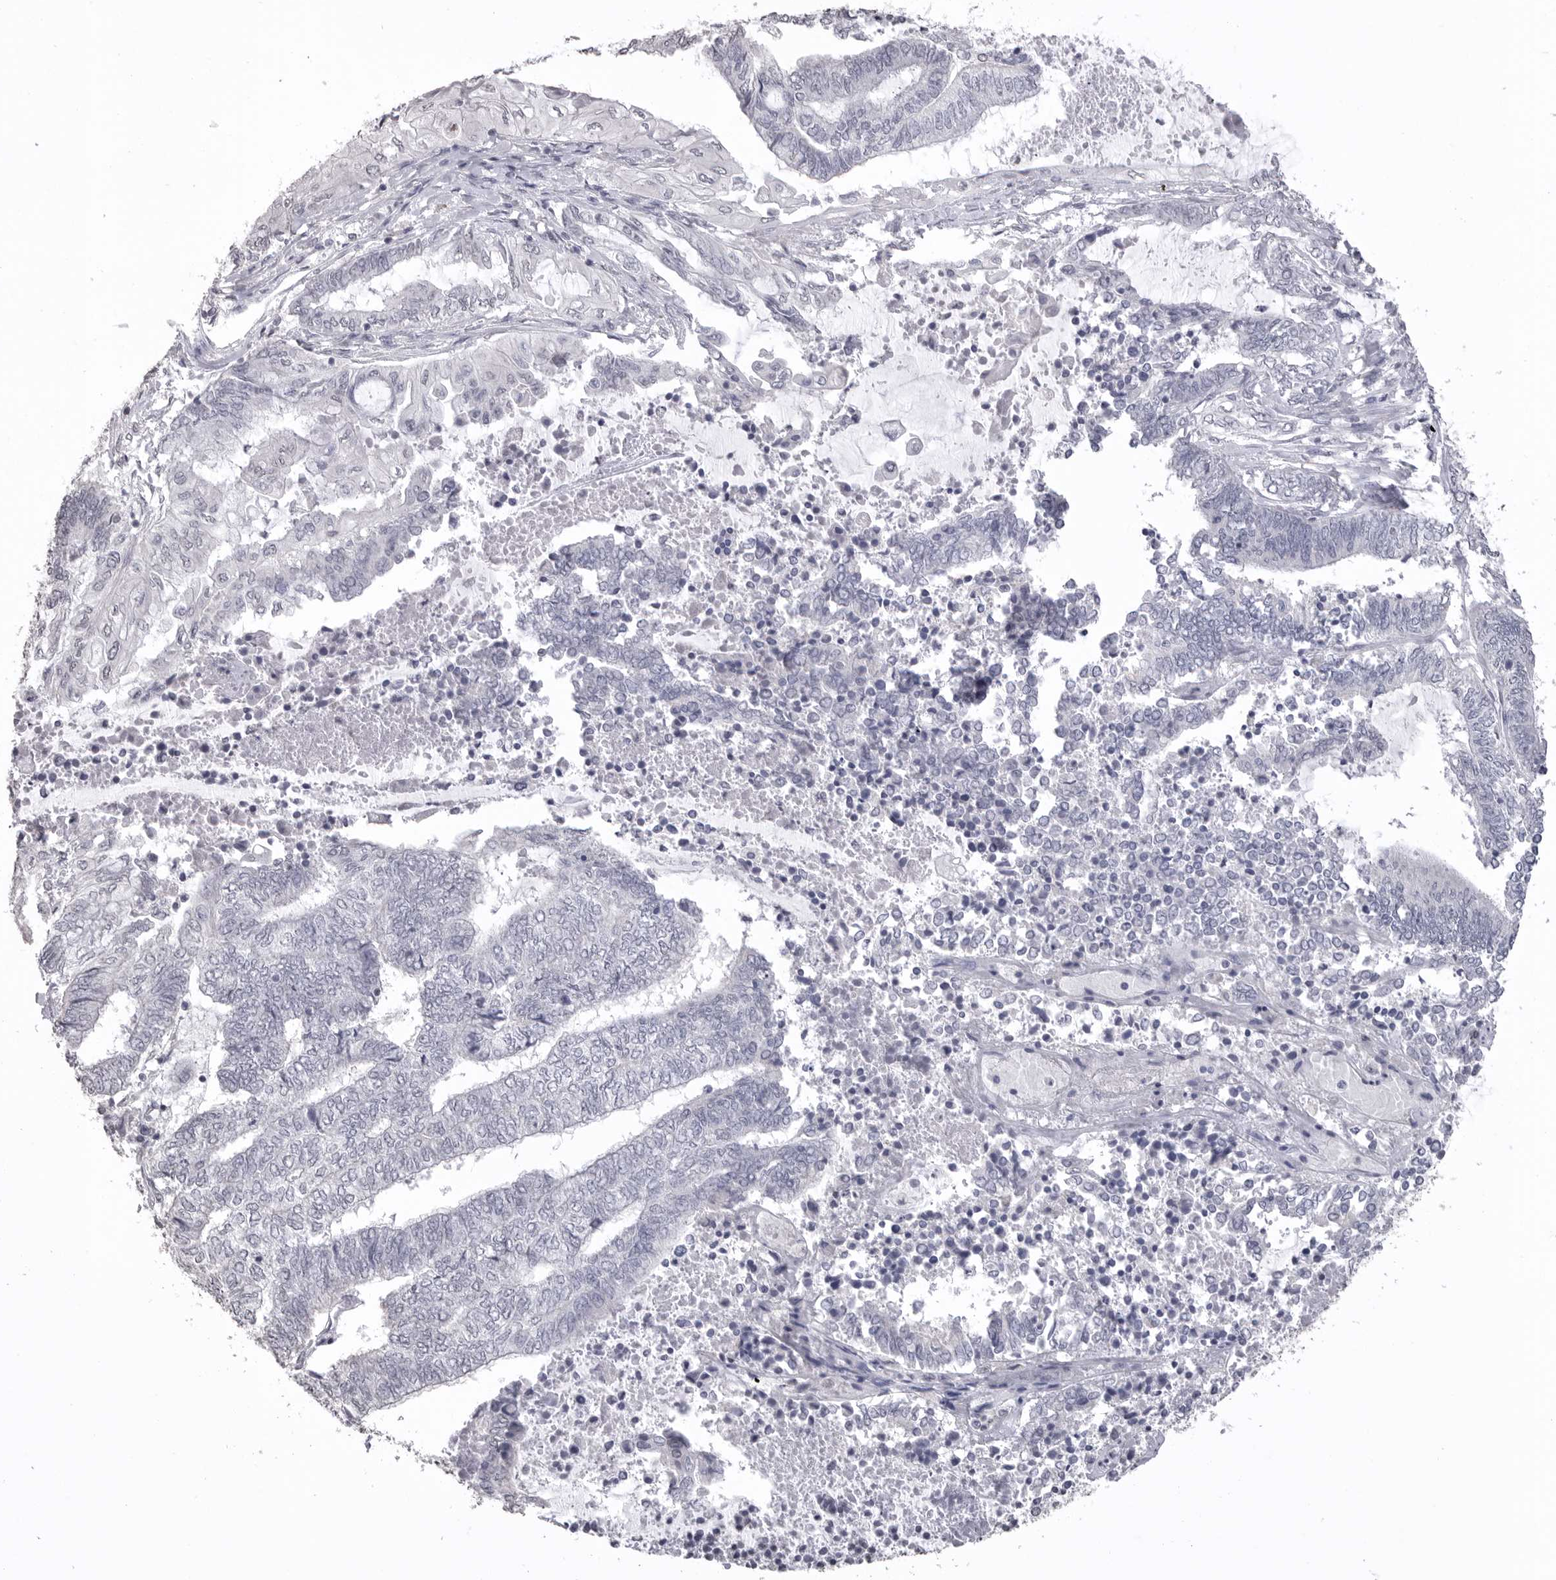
{"staining": {"intensity": "negative", "quantity": "none", "location": "none"}, "tissue": "endometrial cancer", "cell_type": "Tumor cells", "image_type": "cancer", "snomed": [{"axis": "morphology", "description": "Adenocarcinoma, NOS"}, {"axis": "topography", "description": "Uterus"}, {"axis": "topography", "description": "Endometrium"}], "caption": "Tumor cells are negative for brown protein staining in endometrial cancer (adenocarcinoma).", "gene": "ICAM5", "patient": {"sex": "female", "age": 70}}